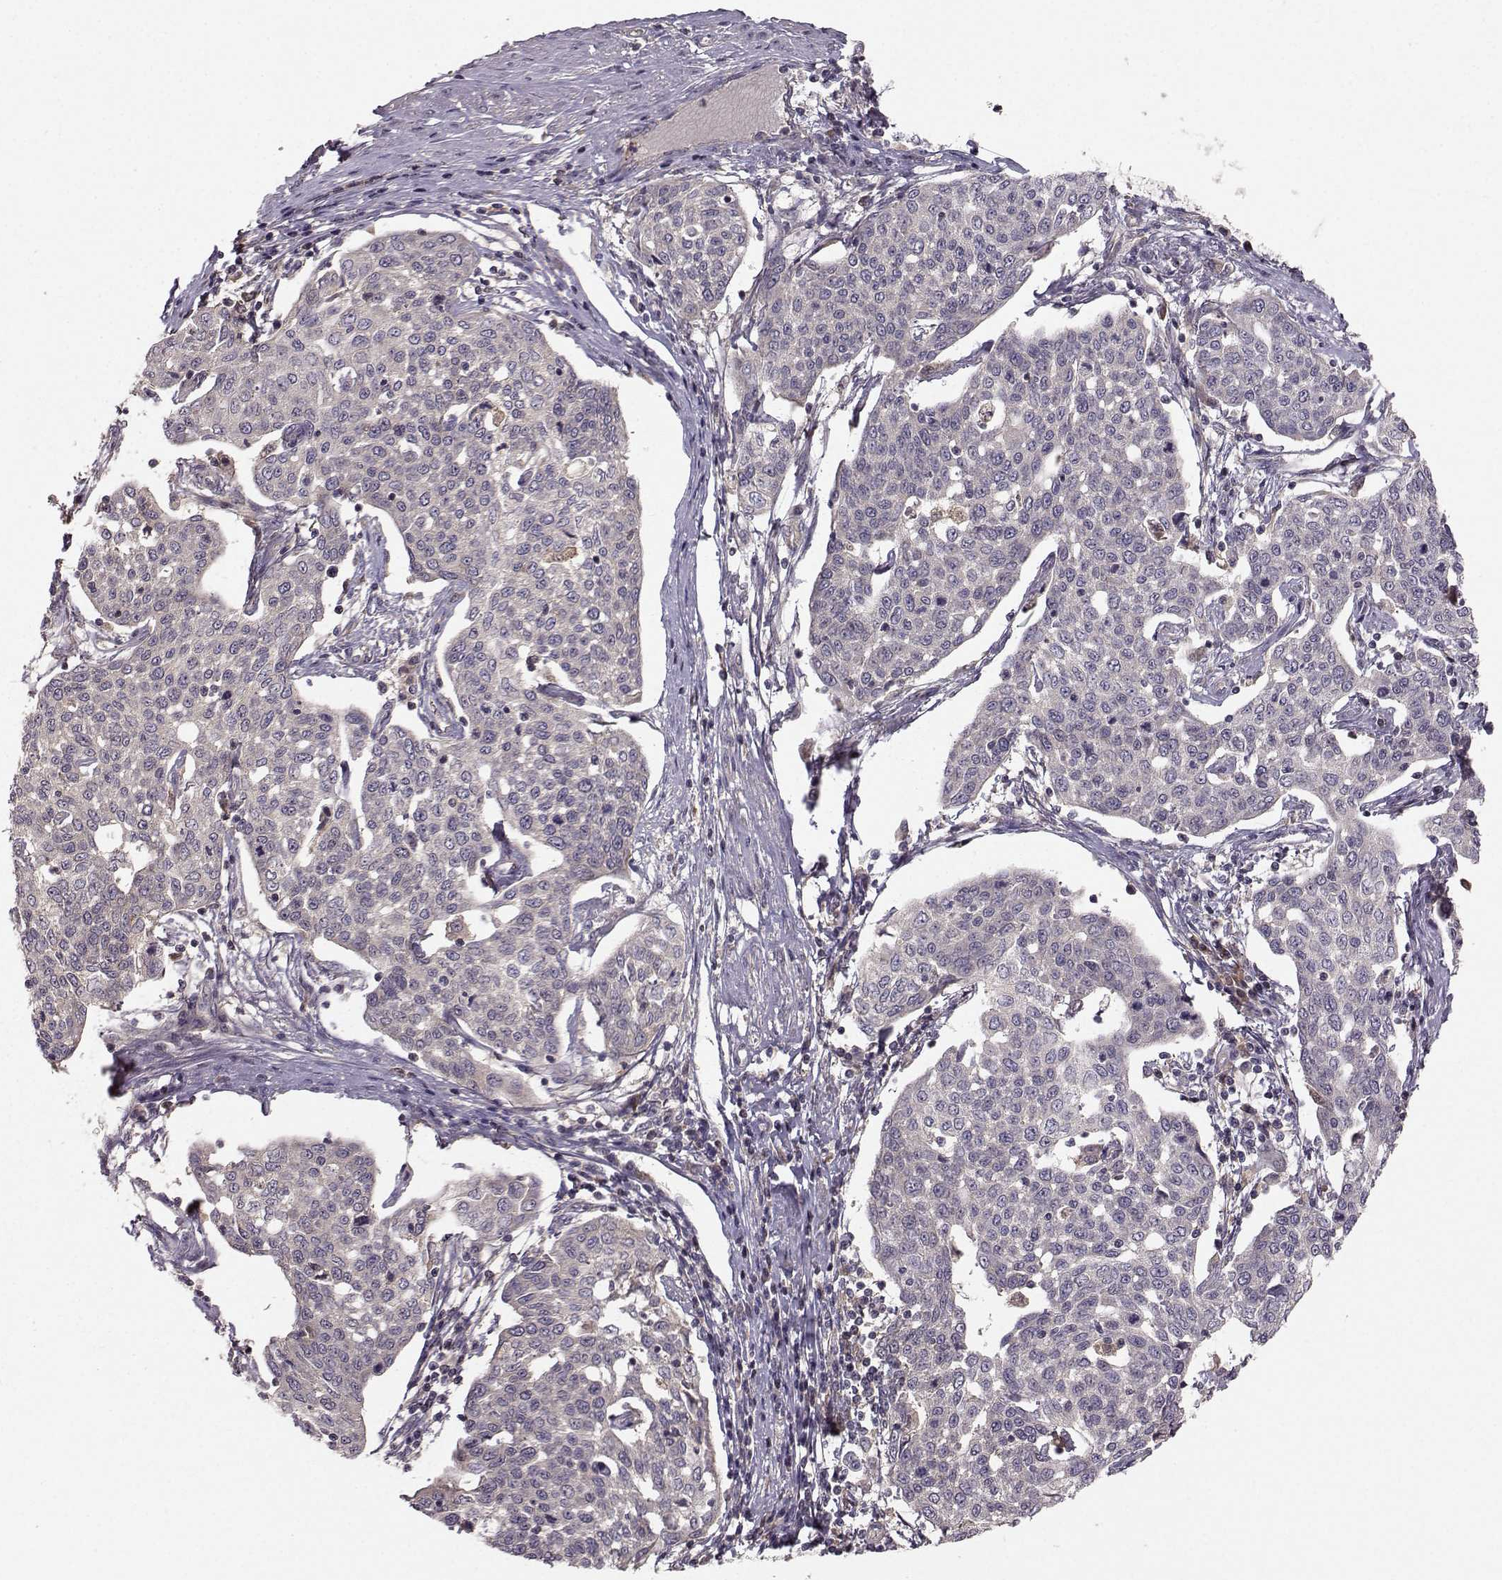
{"staining": {"intensity": "negative", "quantity": "none", "location": "none"}, "tissue": "cervical cancer", "cell_type": "Tumor cells", "image_type": "cancer", "snomed": [{"axis": "morphology", "description": "Squamous cell carcinoma, NOS"}, {"axis": "topography", "description": "Cervix"}], "caption": "A high-resolution image shows immunohistochemistry staining of cervical squamous cell carcinoma, which exhibits no significant staining in tumor cells. The staining is performed using DAB brown chromogen with nuclei counter-stained in using hematoxylin.", "gene": "WNT6", "patient": {"sex": "female", "age": 34}}